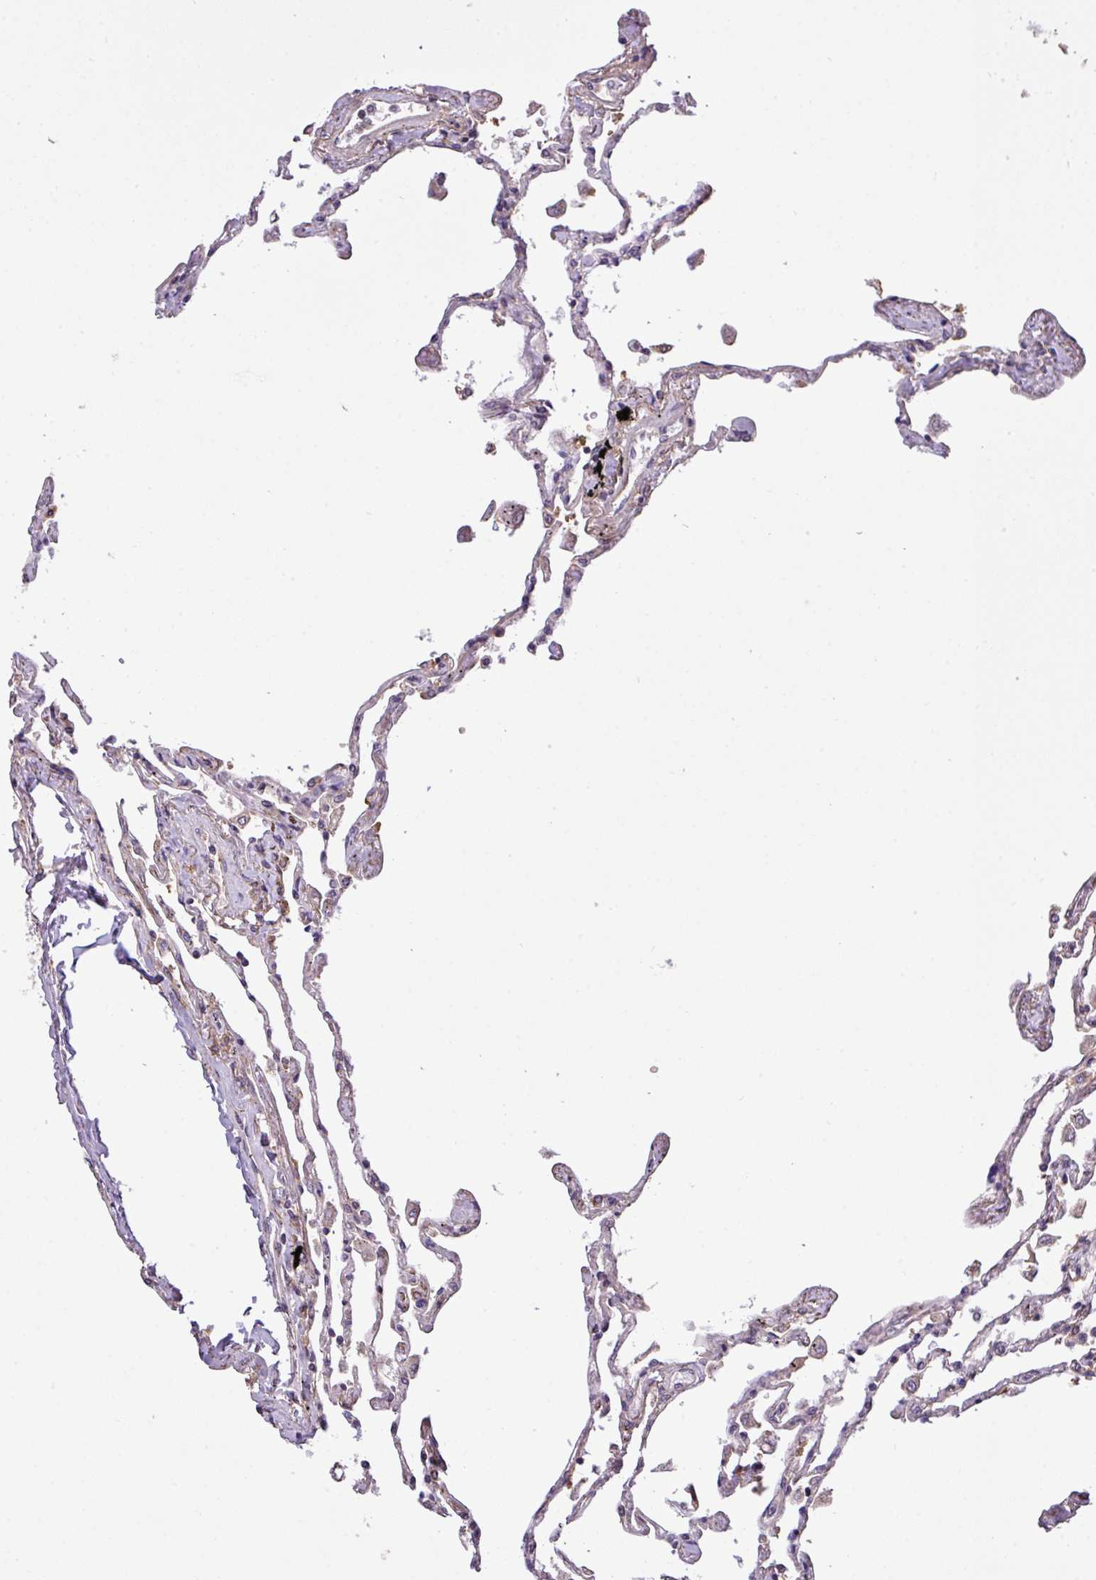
{"staining": {"intensity": "moderate", "quantity": "<25%", "location": "cytoplasmic/membranous"}, "tissue": "lung", "cell_type": "Alveolar cells", "image_type": "normal", "snomed": [{"axis": "morphology", "description": "Normal tissue, NOS"}, {"axis": "topography", "description": "Lung"}], "caption": "Immunohistochemistry (DAB) staining of normal lung shows moderate cytoplasmic/membranous protein expression in about <25% of alveolar cells. (Brightfield microscopy of DAB IHC at high magnification).", "gene": "MEGF6", "patient": {"sex": "female", "age": 67}}